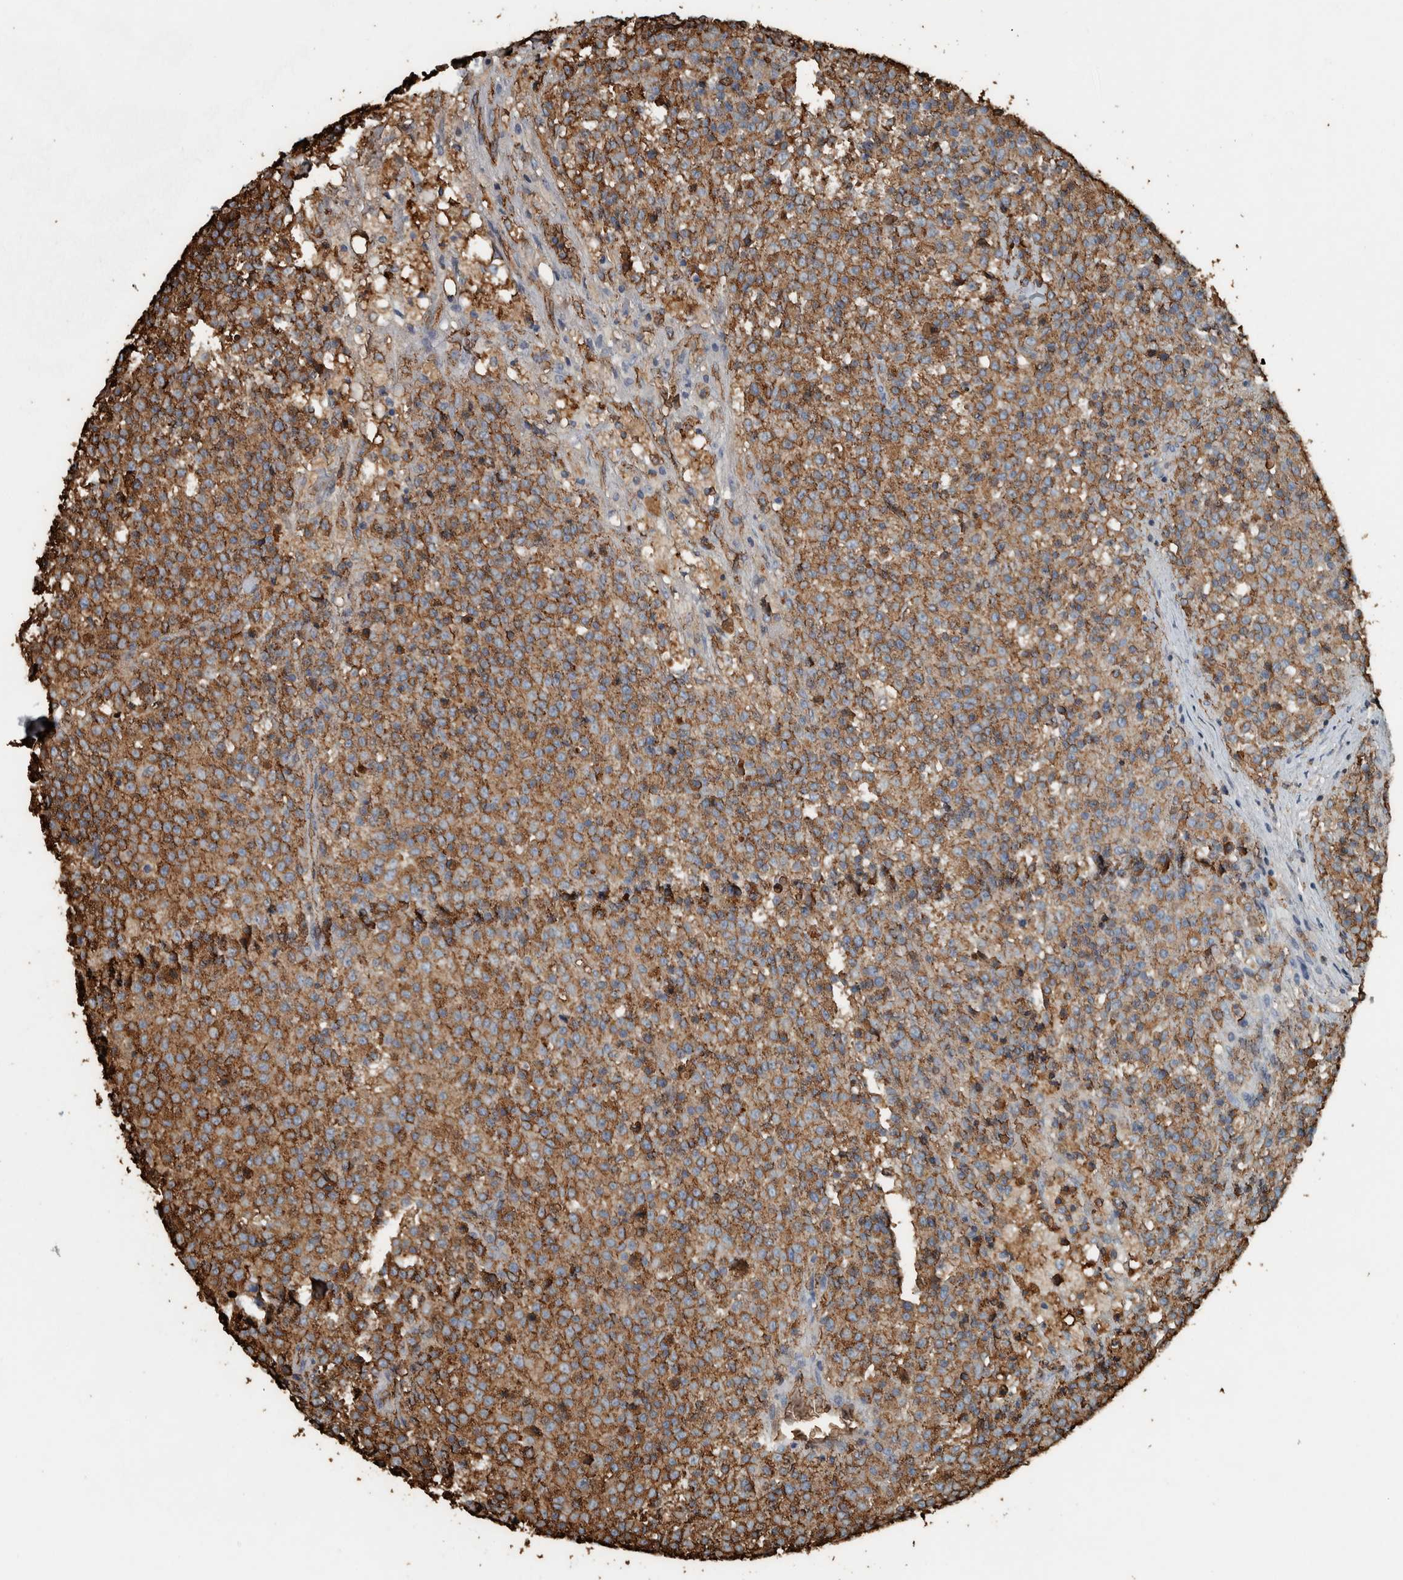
{"staining": {"intensity": "moderate", "quantity": ">75%", "location": "cytoplasmic/membranous"}, "tissue": "testis cancer", "cell_type": "Tumor cells", "image_type": "cancer", "snomed": [{"axis": "morphology", "description": "Seminoma, NOS"}, {"axis": "topography", "description": "Testis"}], "caption": "A medium amount of moderate cytoplasmic/membranous staining is identified in about >75% of tumor cells in seminoma (testis) tissue.", "gene": "LBP", "patient": {"sex": "male", "age": 59}}